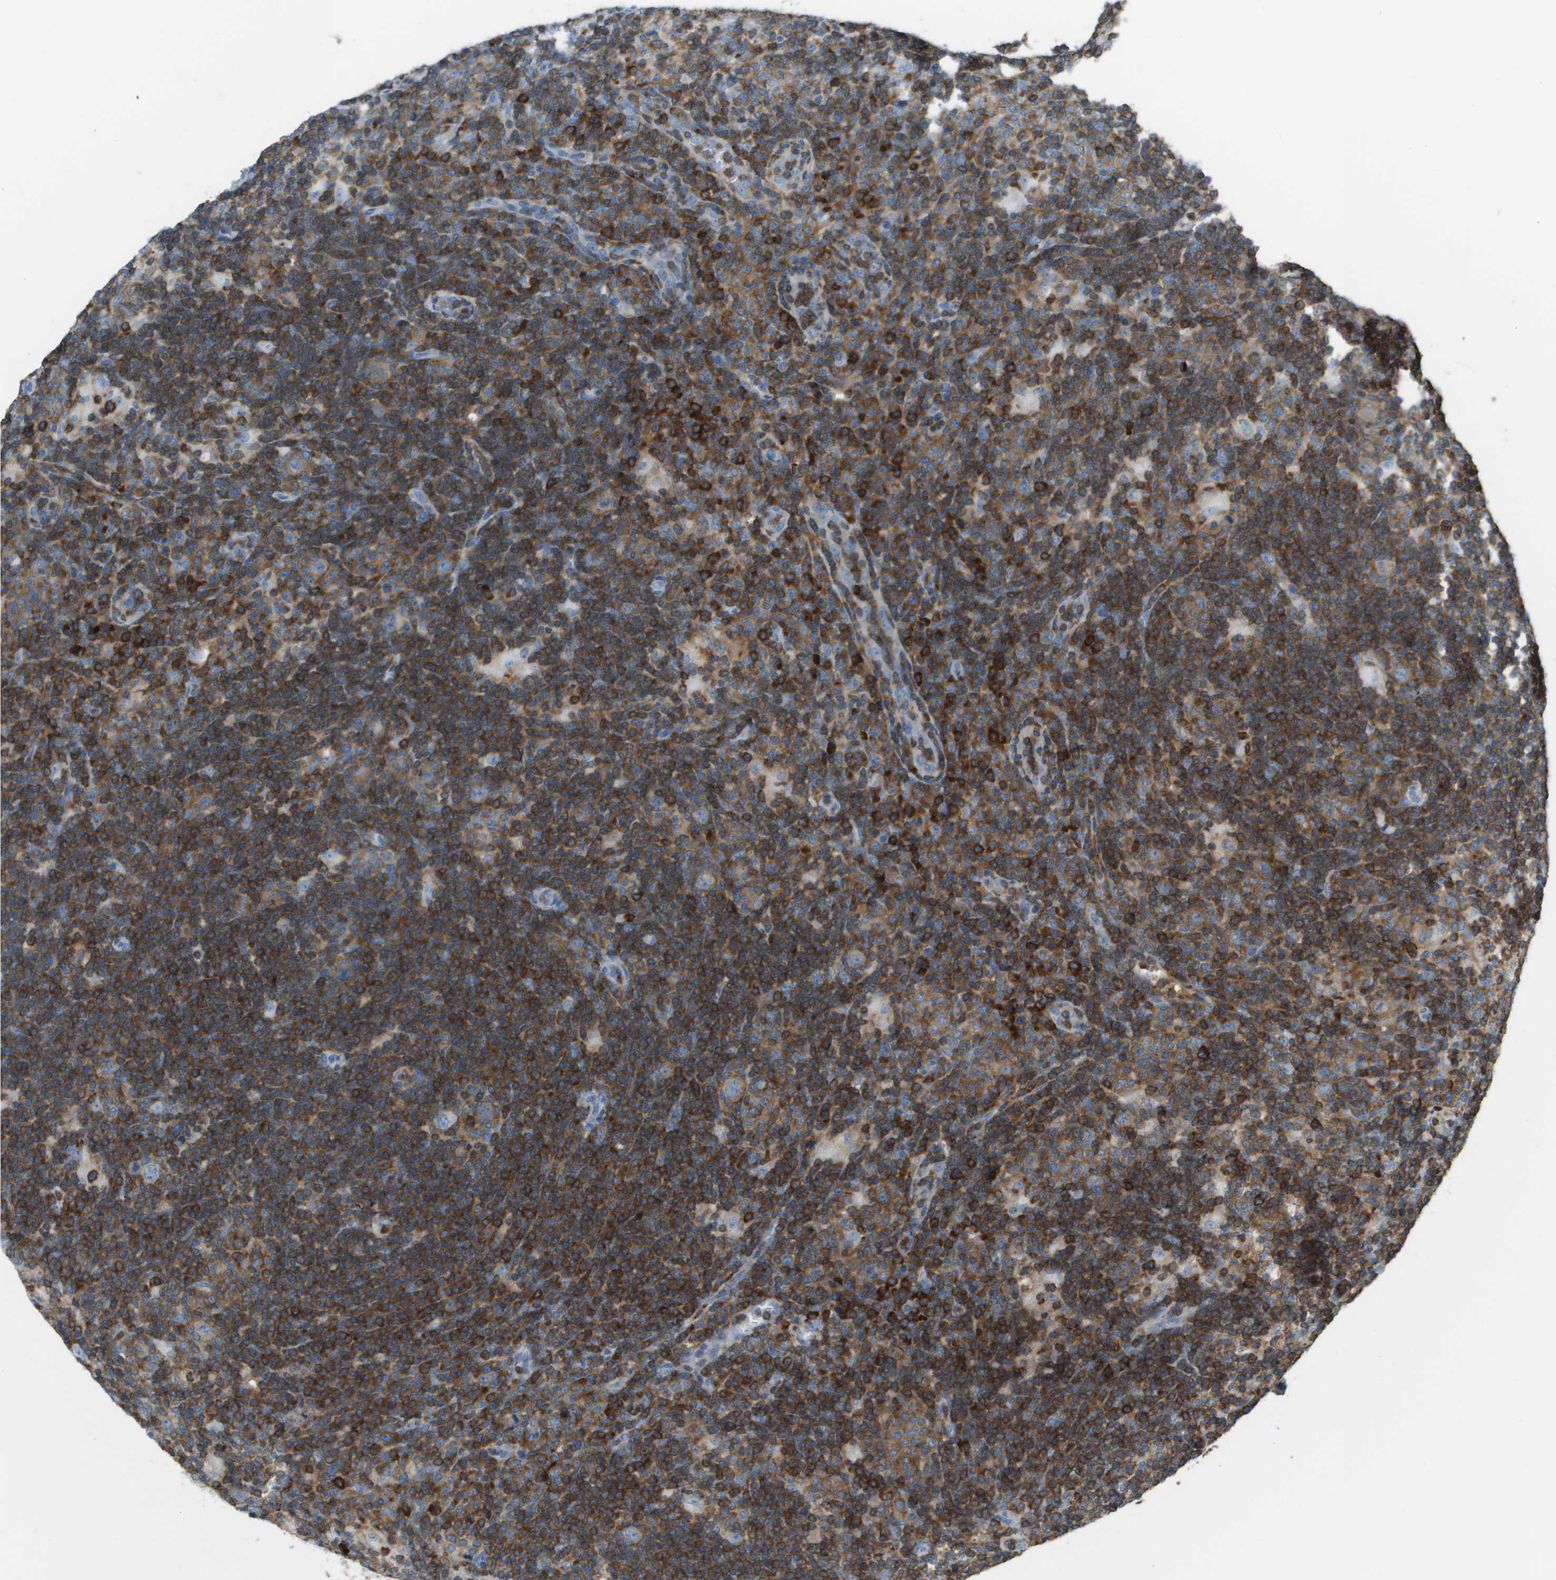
{"staining": {"intensity": "weak", "quantity": "25%-75%", "location": "cytoplasmic/membranous"}, "tissue": "lymphoma", "cell_type": "Tumor cells", "image_type": "cancer", "snomed": [{"axis": "morphology", "description": "Hodgkin's disease, NOS"}, {"axis": "topography", "description": "Lymph node"}], "caption": "Protein positivity by IHC displays weak cytoplasmic/membranous positivity in about 25%-75% of tumor cells in Hodgkin's disease. (DAB IHC, brown staining for protein, blue staining for nuclei).", "gene": "APBB1IP", "patient": {"sex": "female", "age": 57}}